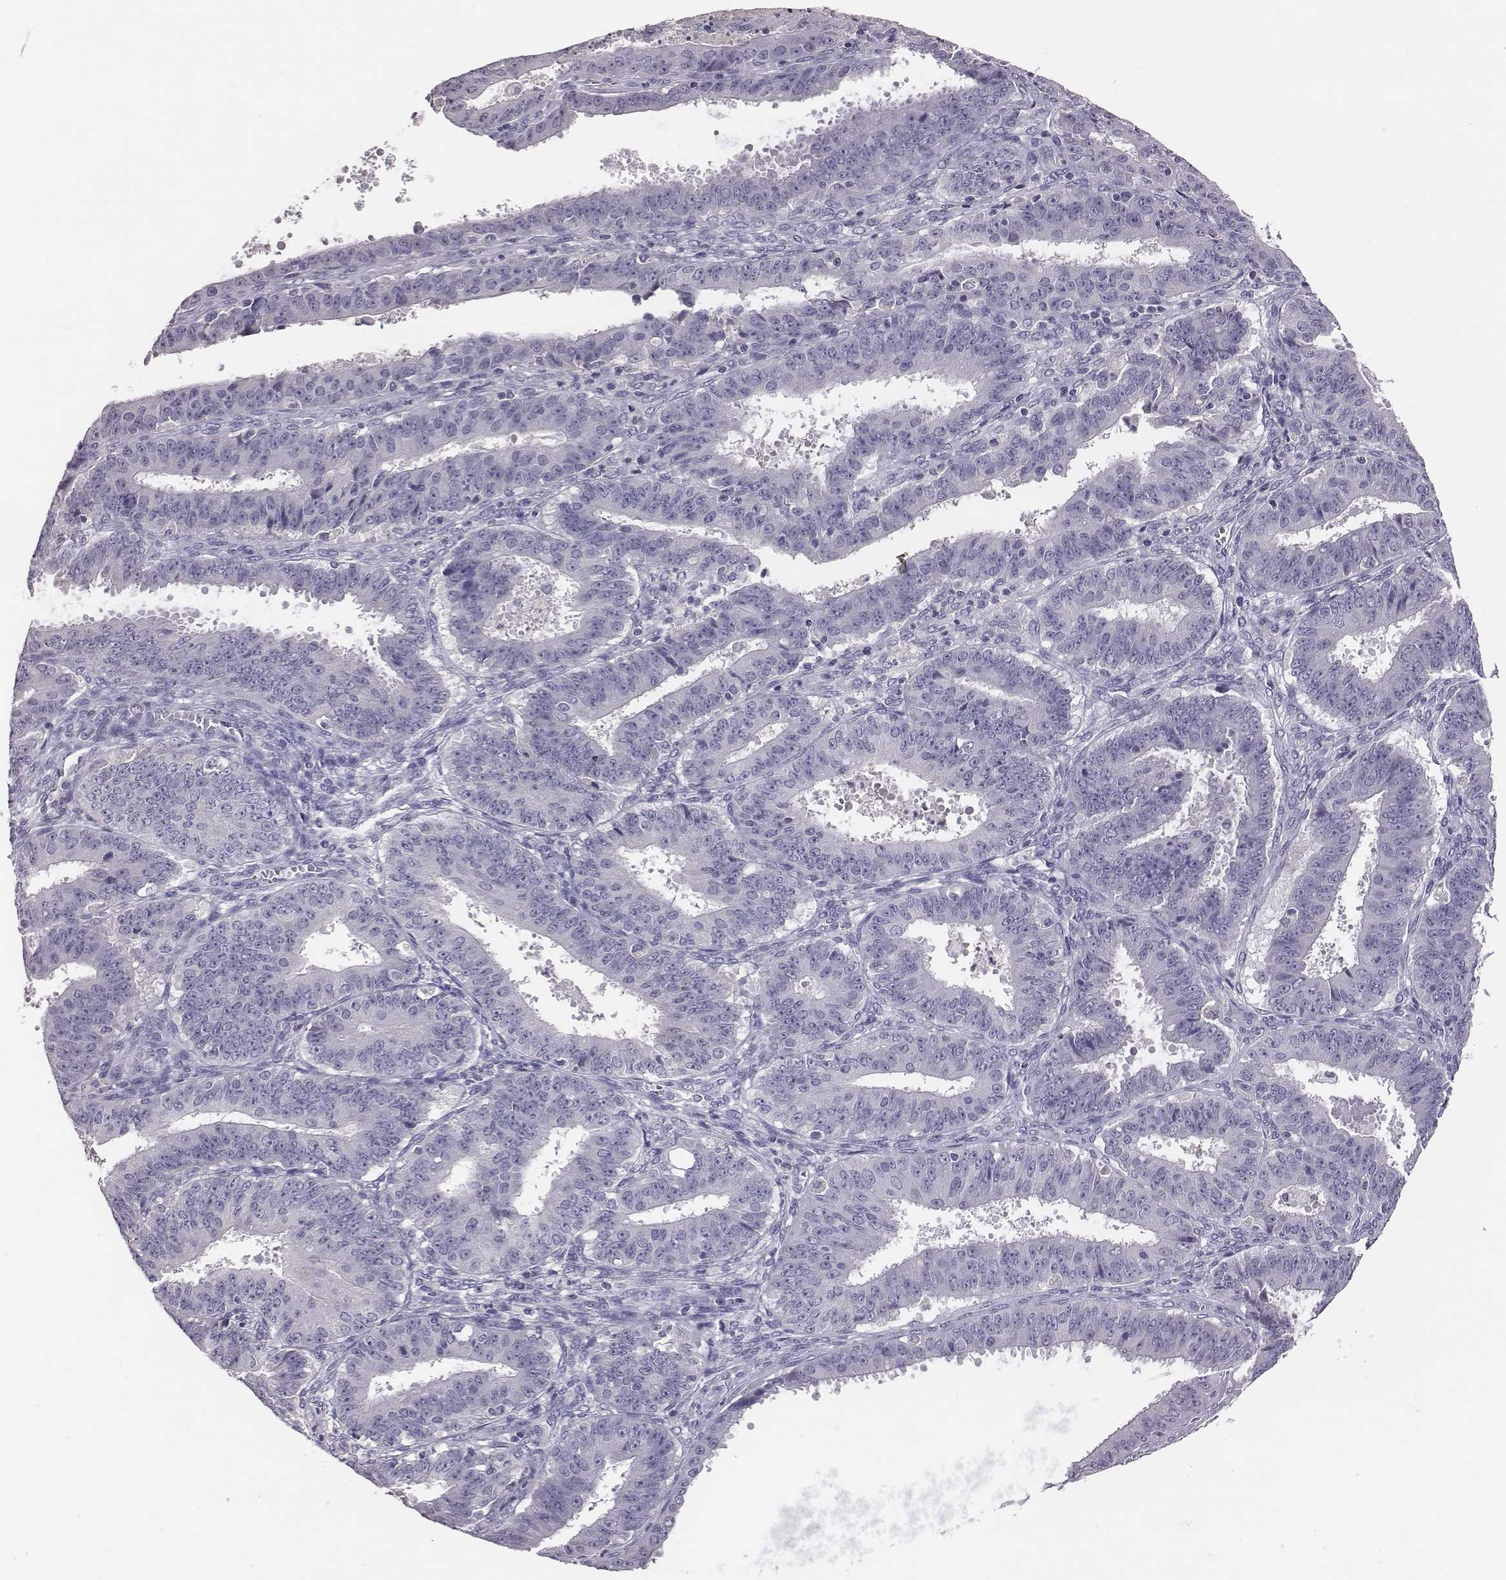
{"staining": {"intensity": "negative", "quantity": "none", "location": "none"}, "tissue": "ovarian cancer", "cell_type": "Tumor cells", "image_type": "cancer", "snomed": [{"axis": "morphology", "description": "Carcinoma, endometroid"}, {"axis": "topography", "description": "Ovary"}], "caption": "High power microscopy histopathology image of an immunohistochemistry image of ovarian cancer, revealing no significant expression in tumor cells.", "gene": "EN1", "patient": {"sex": "female", "age": 42}}